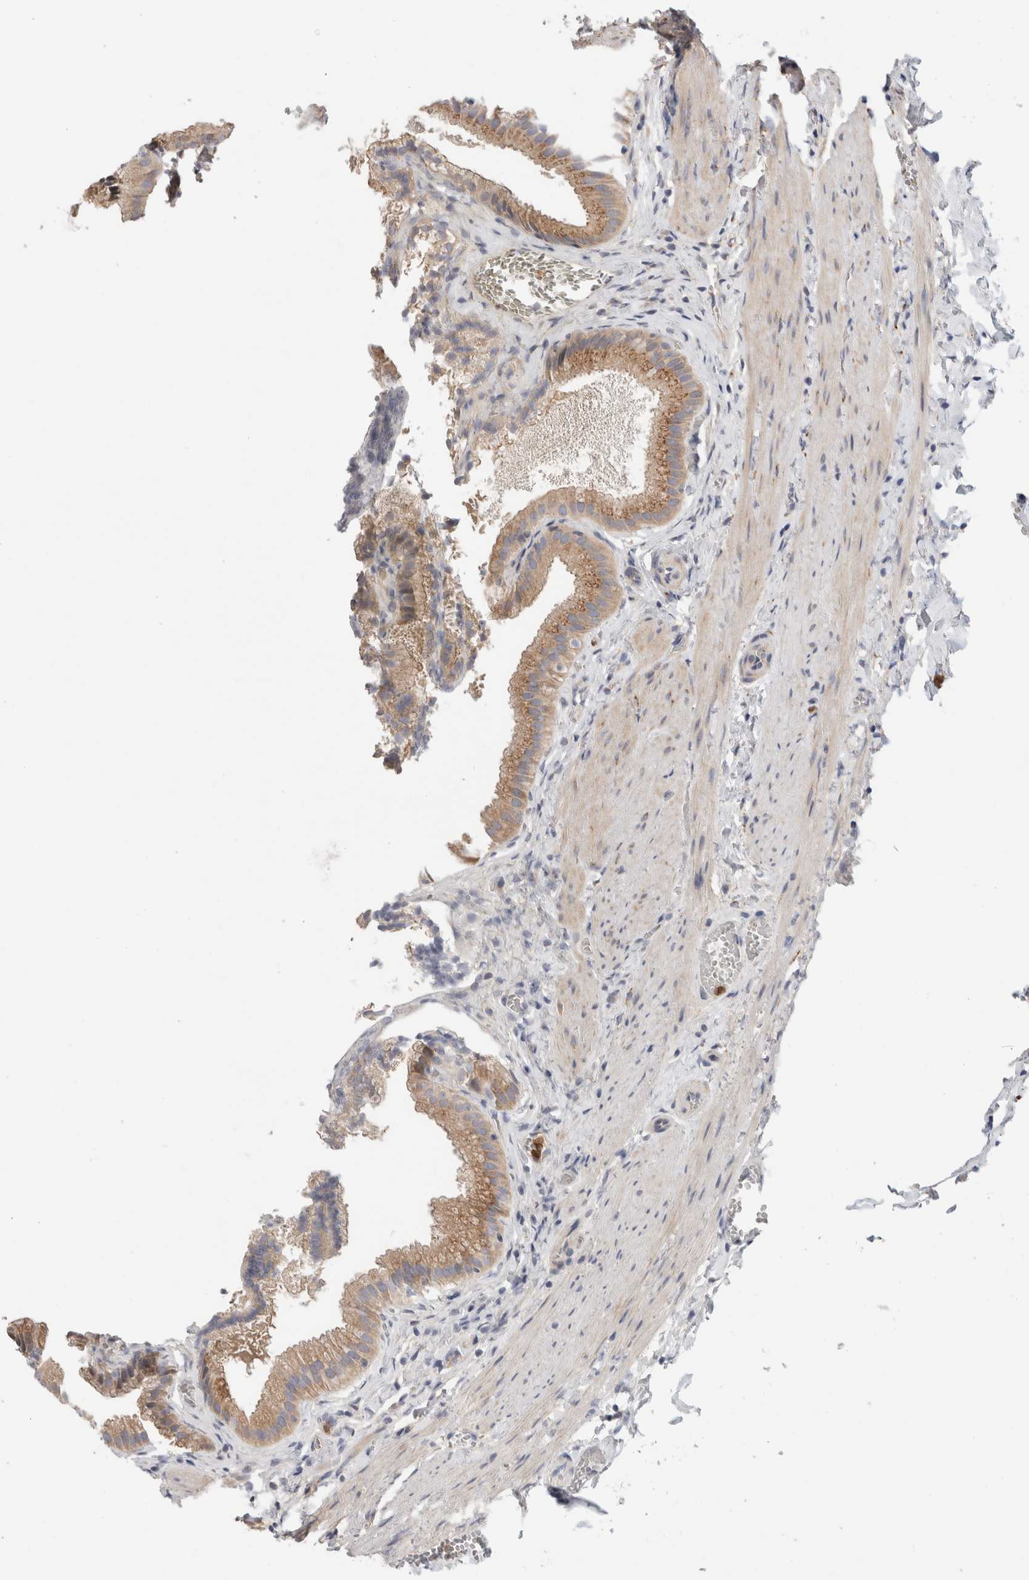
{"staining": {"intensity": "moderate", "quantity": ">75%", "location": "cytoplasmic/membranous"}, "tissue": "gallbladder", "cell_type": "Glandular cells", "image_type": "normal", "snomed": [{"axis": "morphology", "description": "Normal tissue, NOS"}, {"axis": "topography", "description": "Gallbladder"}], "caption": "Human gallbladder stained with a brown dye demonstrates moderate cytoplasmic/membranous positive expression in about >75% of glandular cells.", "gene": "P4HA1", "patient": {"sex": "male", "age": 38}}